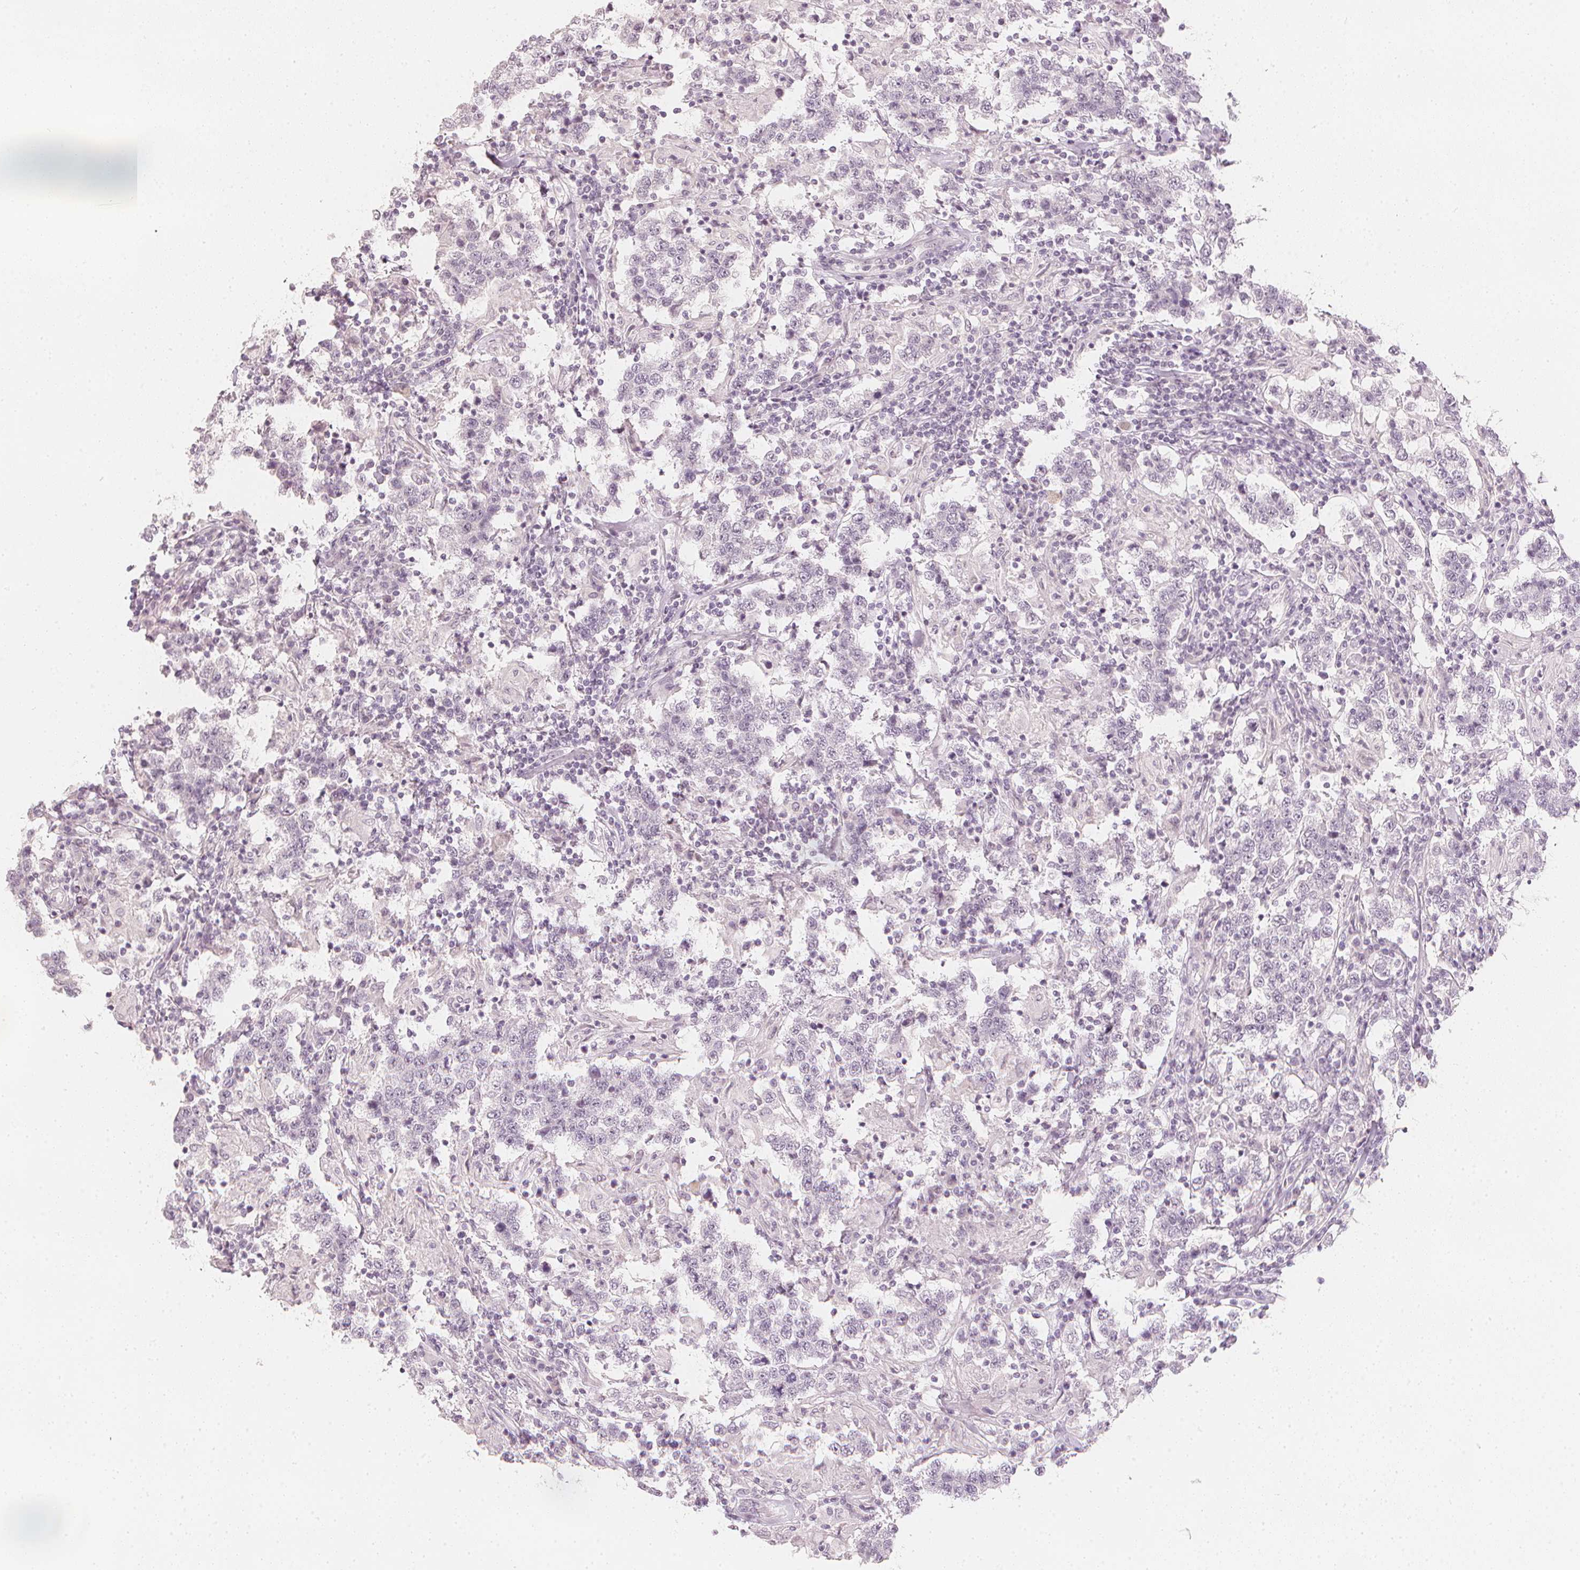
{"staining": {"intensity": "negative", "quantity": "none", "location": "none"}, "tissue": "testis cancer", "cell_type": "Tumor cells", "image_type": "cancer", "snomed": [{"axis": "morphology", "description": "Seminoma, NOS"}, {"axis": "morphology", "description": "Carcinoma, Embryonal, NOS"}, {"axis": "topography", "description": "Testis"}], "caption": "There is no significant staining in tumor cells of testis cancer (embryonal carcinoma).", "gene": "CALB1", "patient": {"sex": "male", "age": 41}}